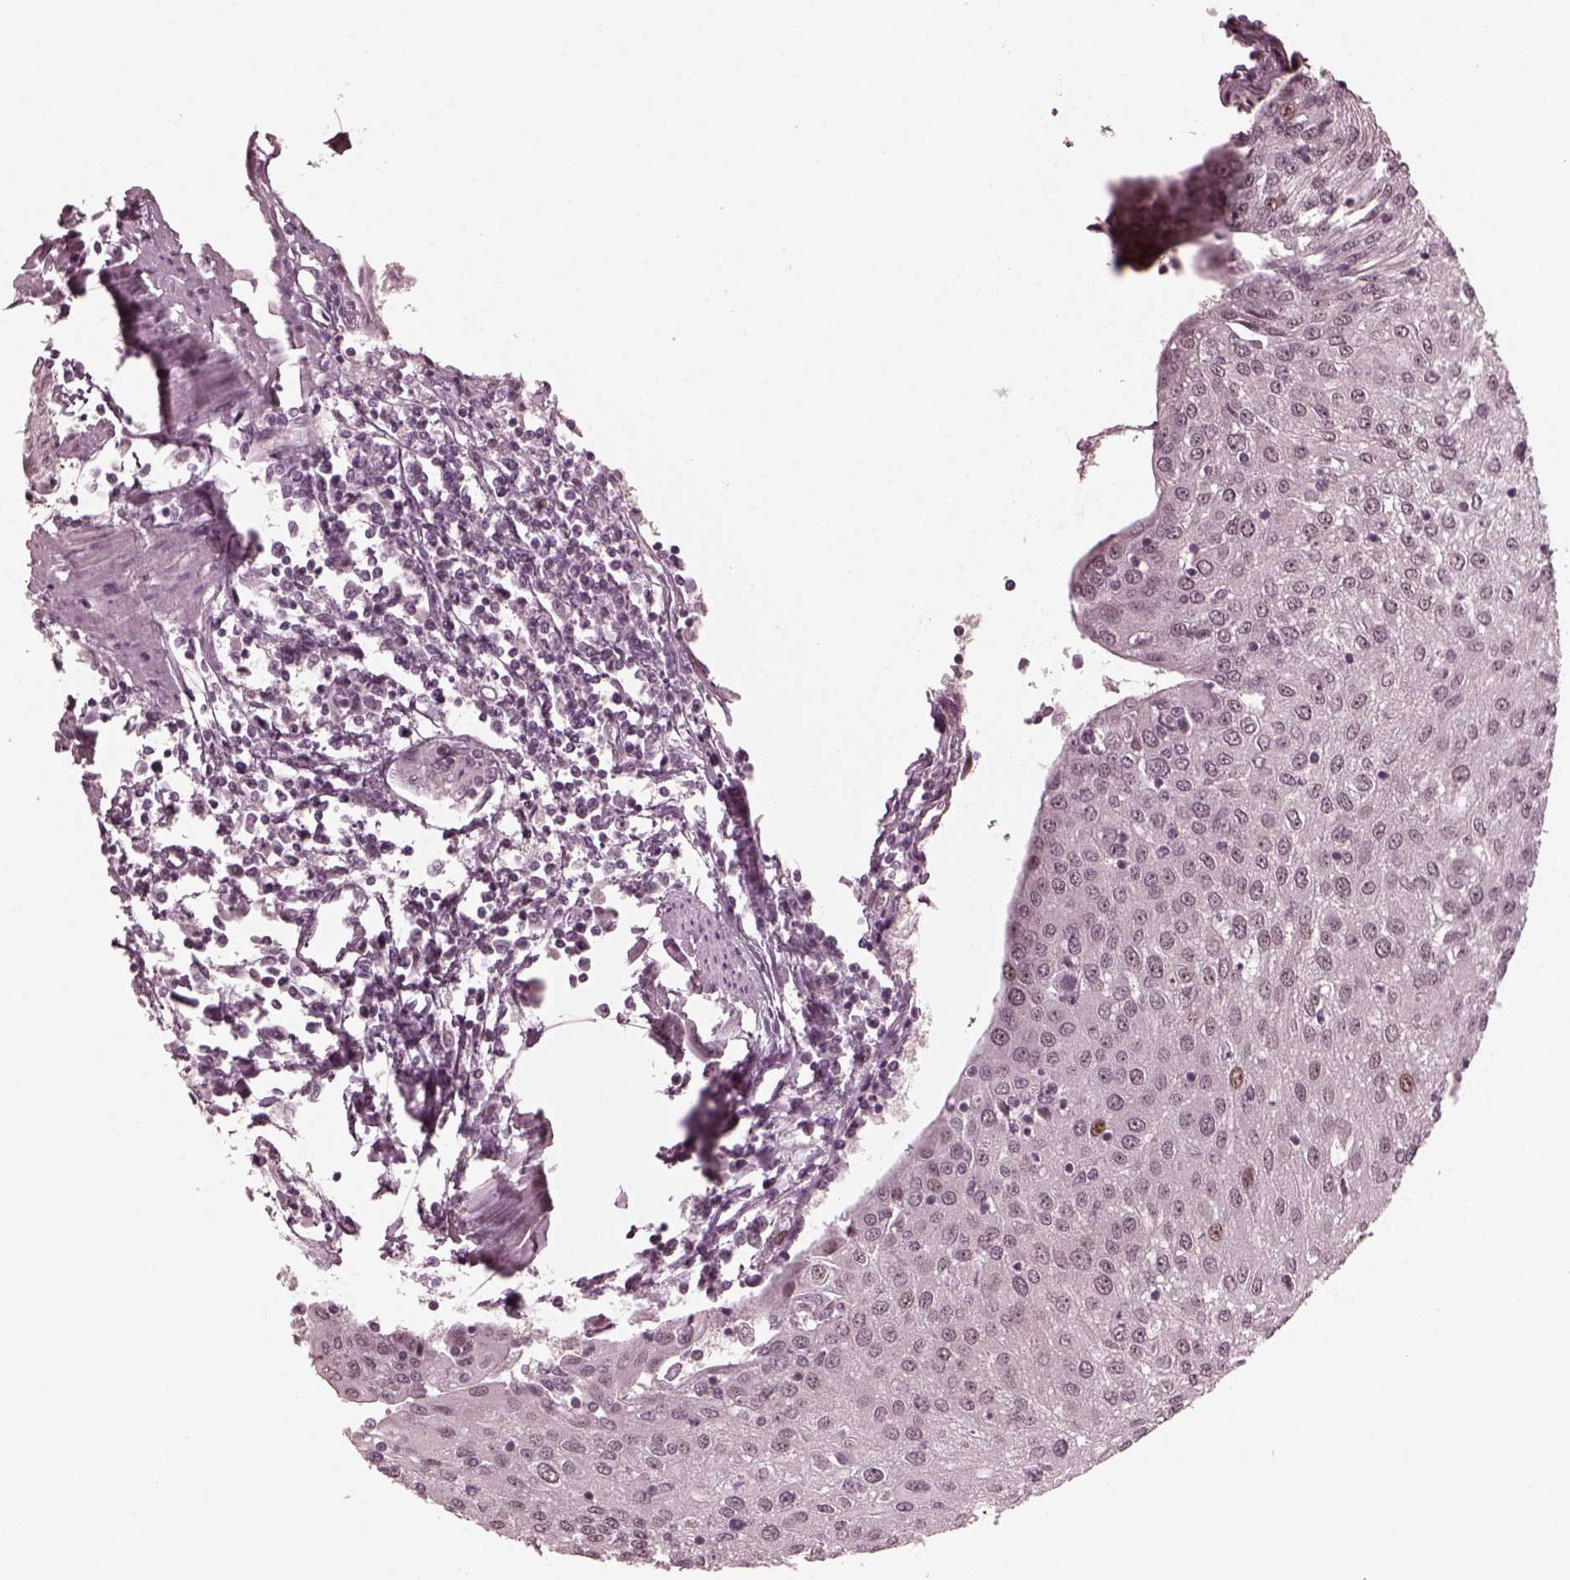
{"staining": {"intensity": "moderate", "quantity": "<25%", "location": "nuclear"}, "tissue": "urothelial cancer", "cell_type": "Tumor cells", "image_type": "cancer", "snomed": [{"axis": "morphology", "description": "Urothelial carcinoma, High grade"}, {"axis": "topography", "description": "Urinary bladder"}], "caption": "Protein staining displays moderate nuclear expression in about <25% of tumor cells in high-grade urothelial carcinoma.", "gene": "TRIB3", "patient": {"sex": "female", "age": 85}}